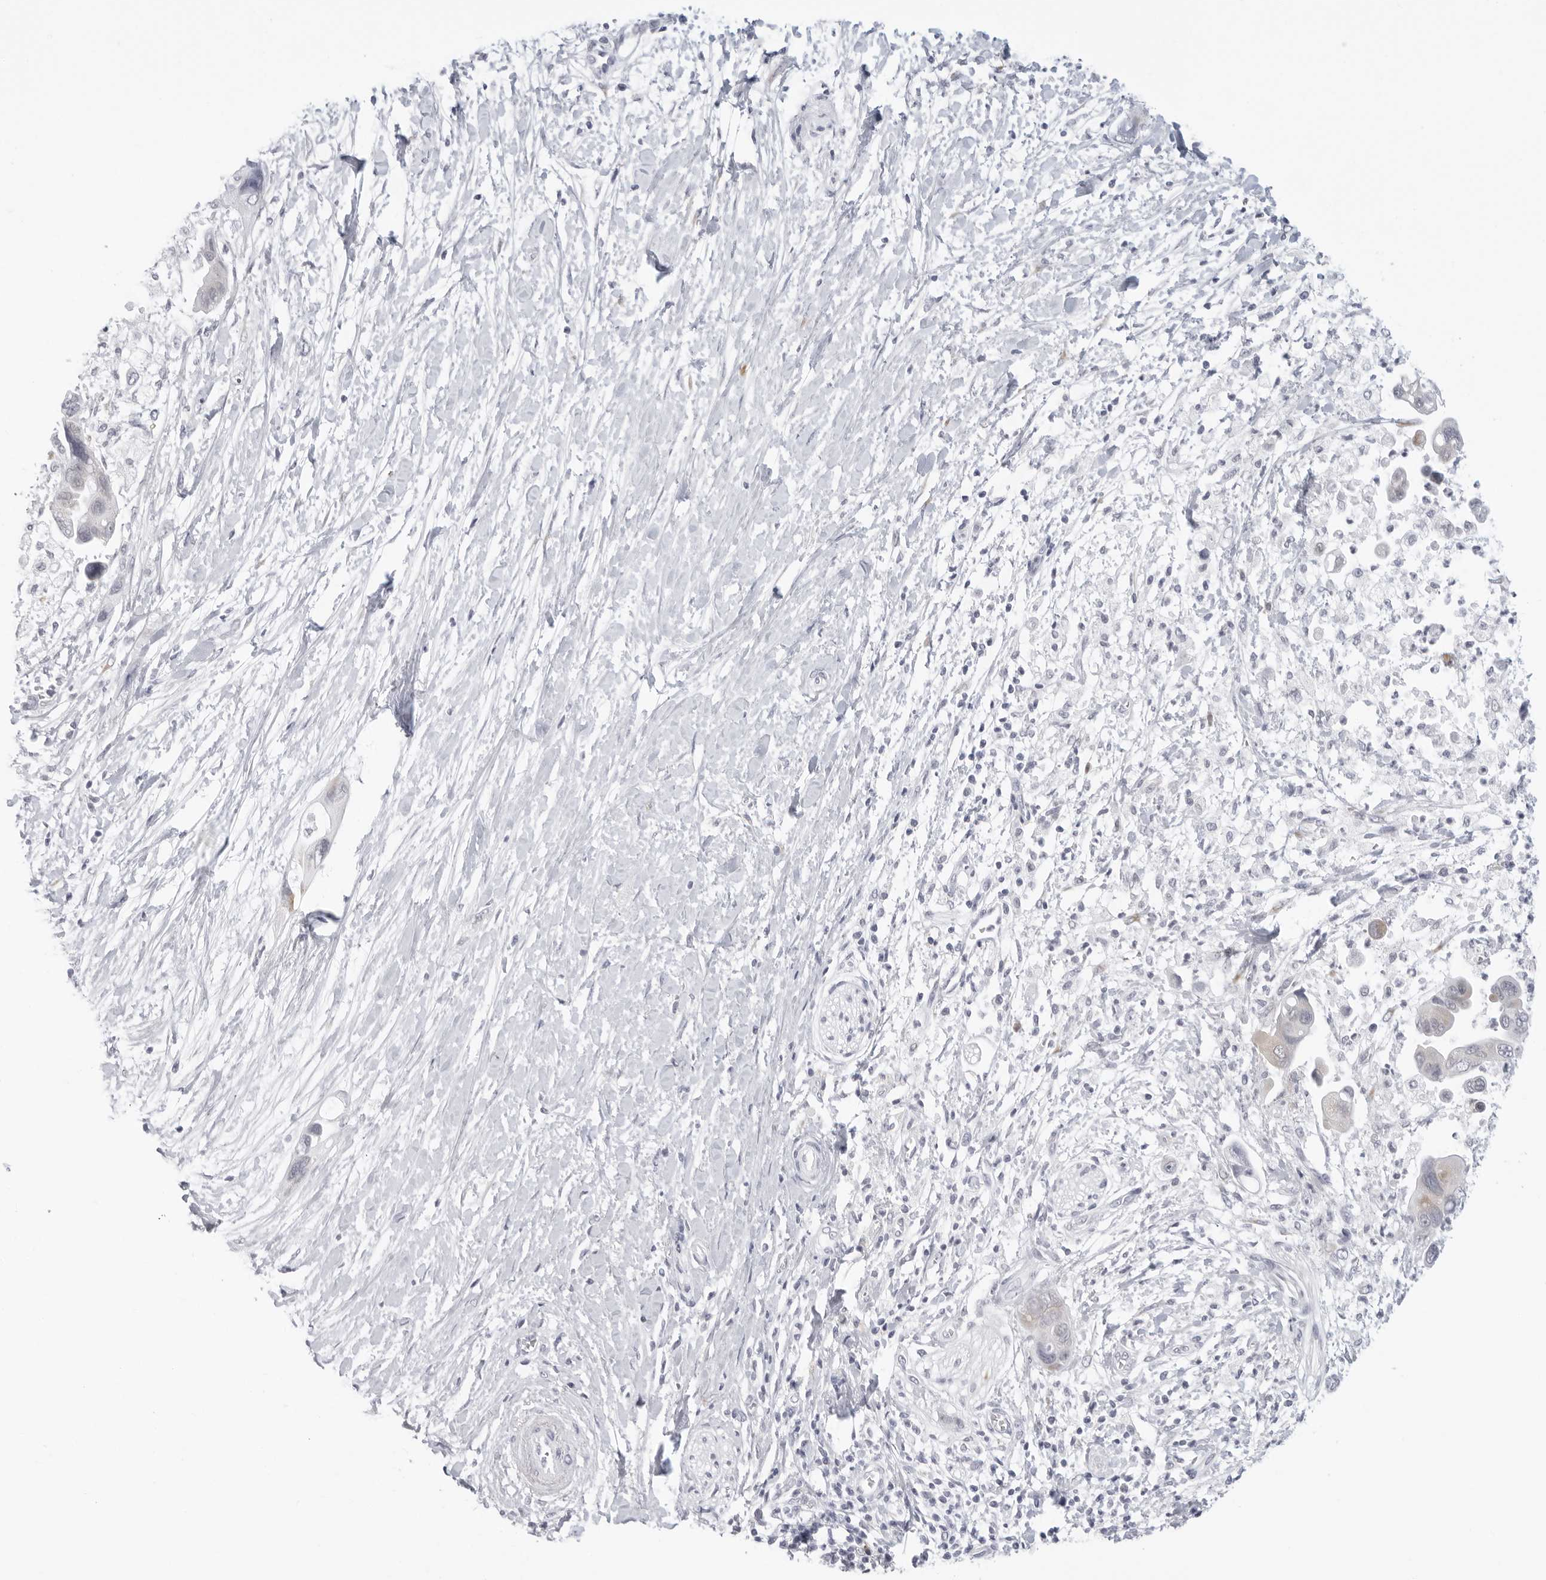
{"staining": {"intensity": "moderate", "quantity": "<25%", "location": "cytoplasmic/membranous"}, "tissue": "pancreatic cancer", "cell_type": "Tumor cells", "image_type": "cancer", "snomed": [{"axis": "morphology", "description": "Adenocarcinoma, NOS"}, {"axis": "topography", "description": "Pancreas"}], "caption": "Protein expression by IHC exhibits moderate cytoplasmic/membranous positivity in about <25% of tumor cells in pancreatic cancer.", "gene": "EDN2", "patient": {"sex": "female", "age": 72}}